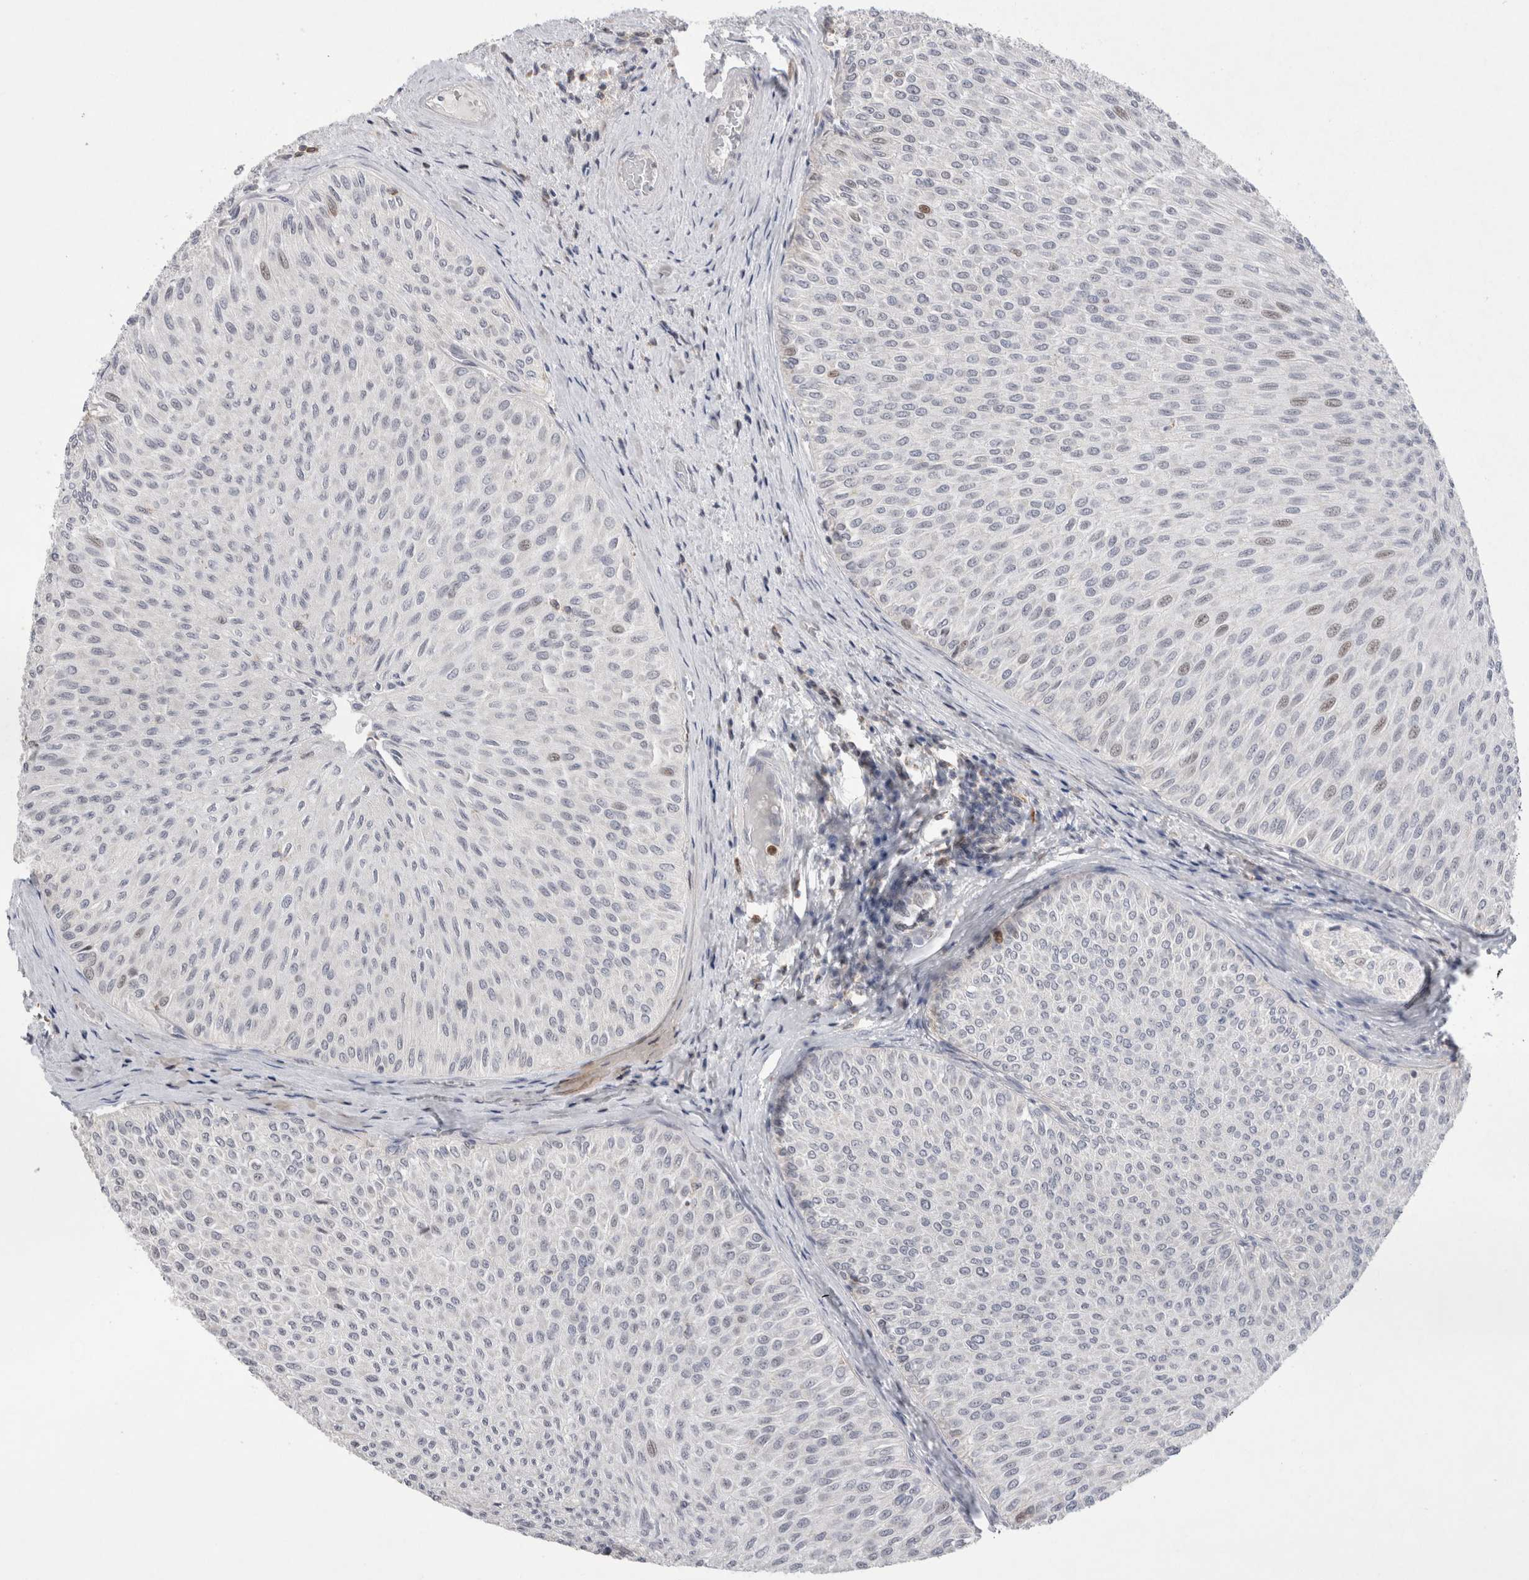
{"staining": {"intensity": "weak", "quantity": "<25%", "location": "nuclear"}, "tissue": "urothelial cancer", "cell_type": "Tumor cells", "image_type": "cancer", "snomed": [{"axis": "morphology", "description": "Urothelial carcinoma, Low grade"}, {"axis": "topography", "description": "Urinary bladder"}], "caption": "High power microscopy histopathology image of an IHC micrograph of urothelial cancer, revealing no significant positivity in tumor cells.", "gene": "AGMAT", "patient": {"sex": "male", "age": 78}}